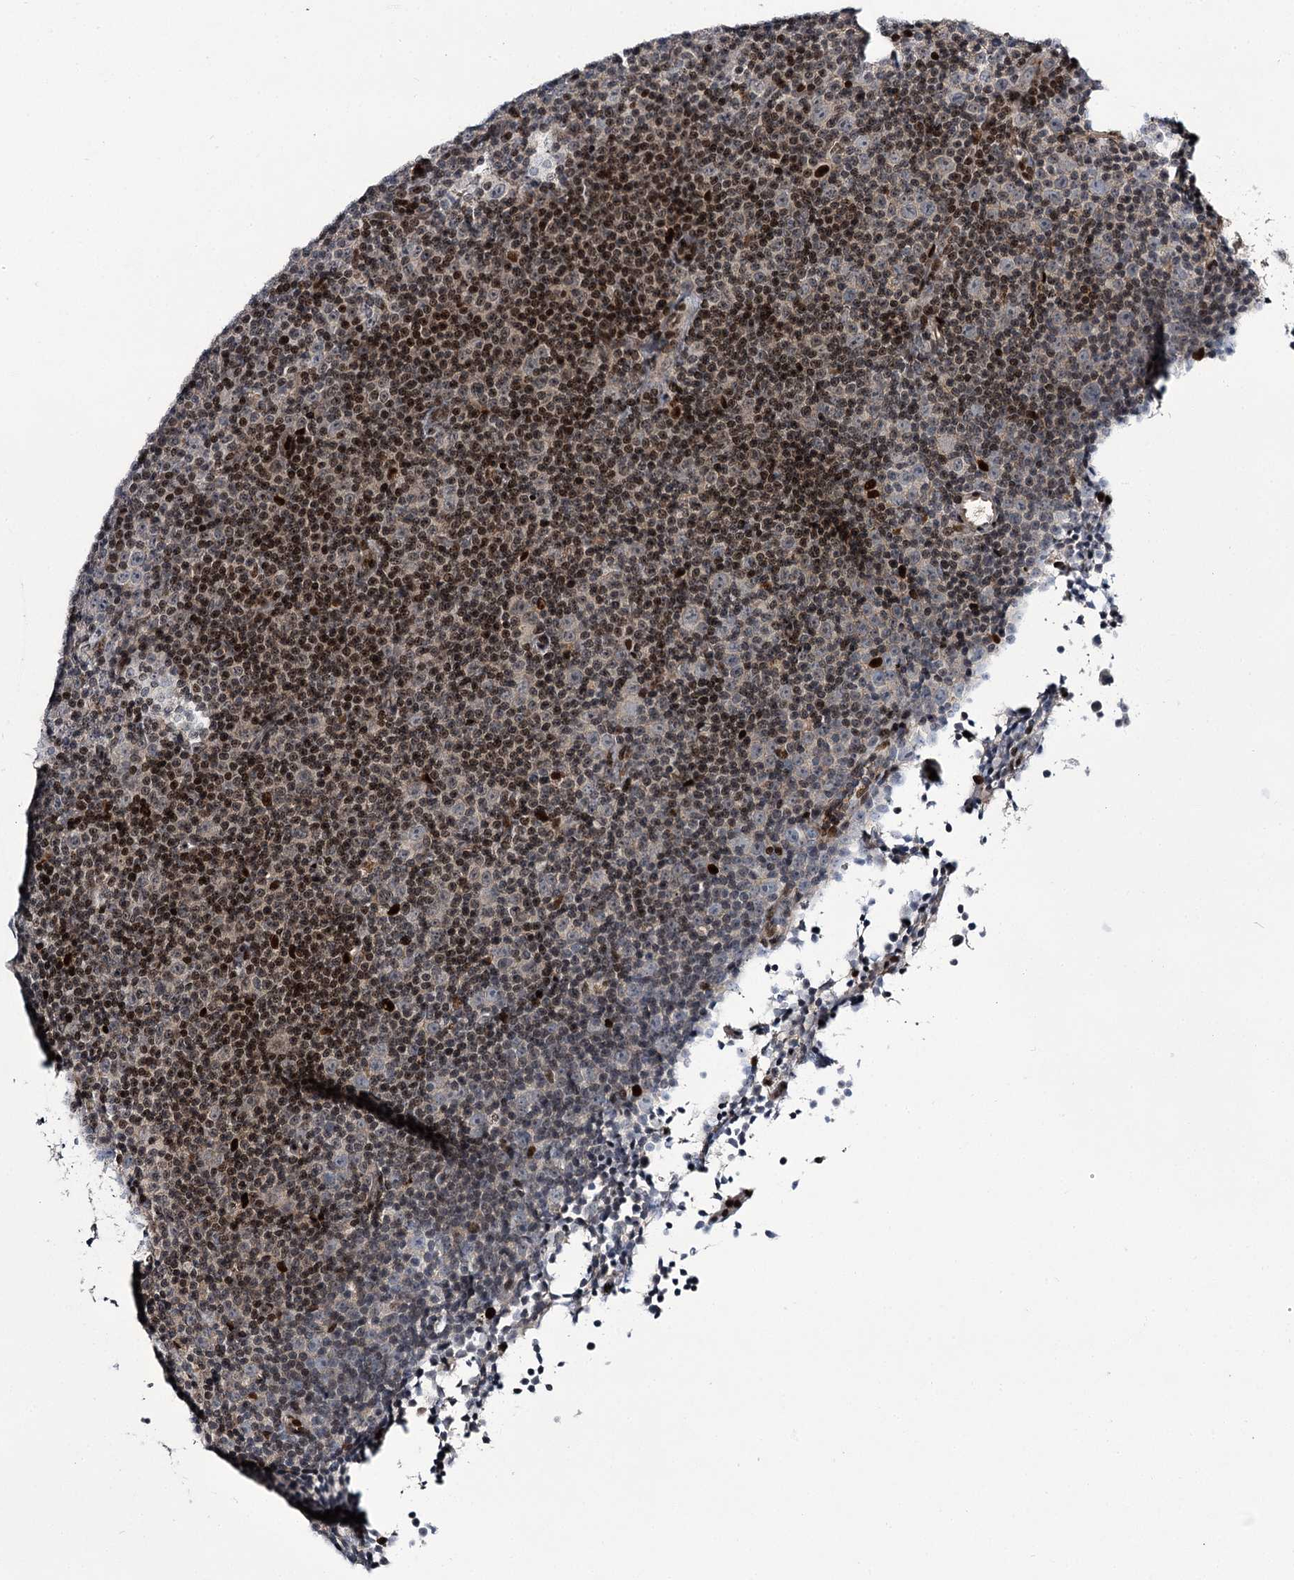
{"staining": {"intensity": "moderate", "quantity": "25%-75%", "location": "nuclear"}, "tissue": "lymphoma", "cell_type": "Tumor cells", "image_type": "cancer", "snomed": [{"axis": "morphology", "description": "Malignant lymphoma, non-Hodgkin's type, Low grade"}, {"axis": "topography", "description": "Lymph node"}], "caption": "Protein analysis of lymphoma tissue displays moderate nuclear staining in about 25%-75% of tumor cells. The protein is shown in brown color, while the nuclei are stained blue.", "gene": "ITFG2", "patient": {"sex": "female", "age": 67}}